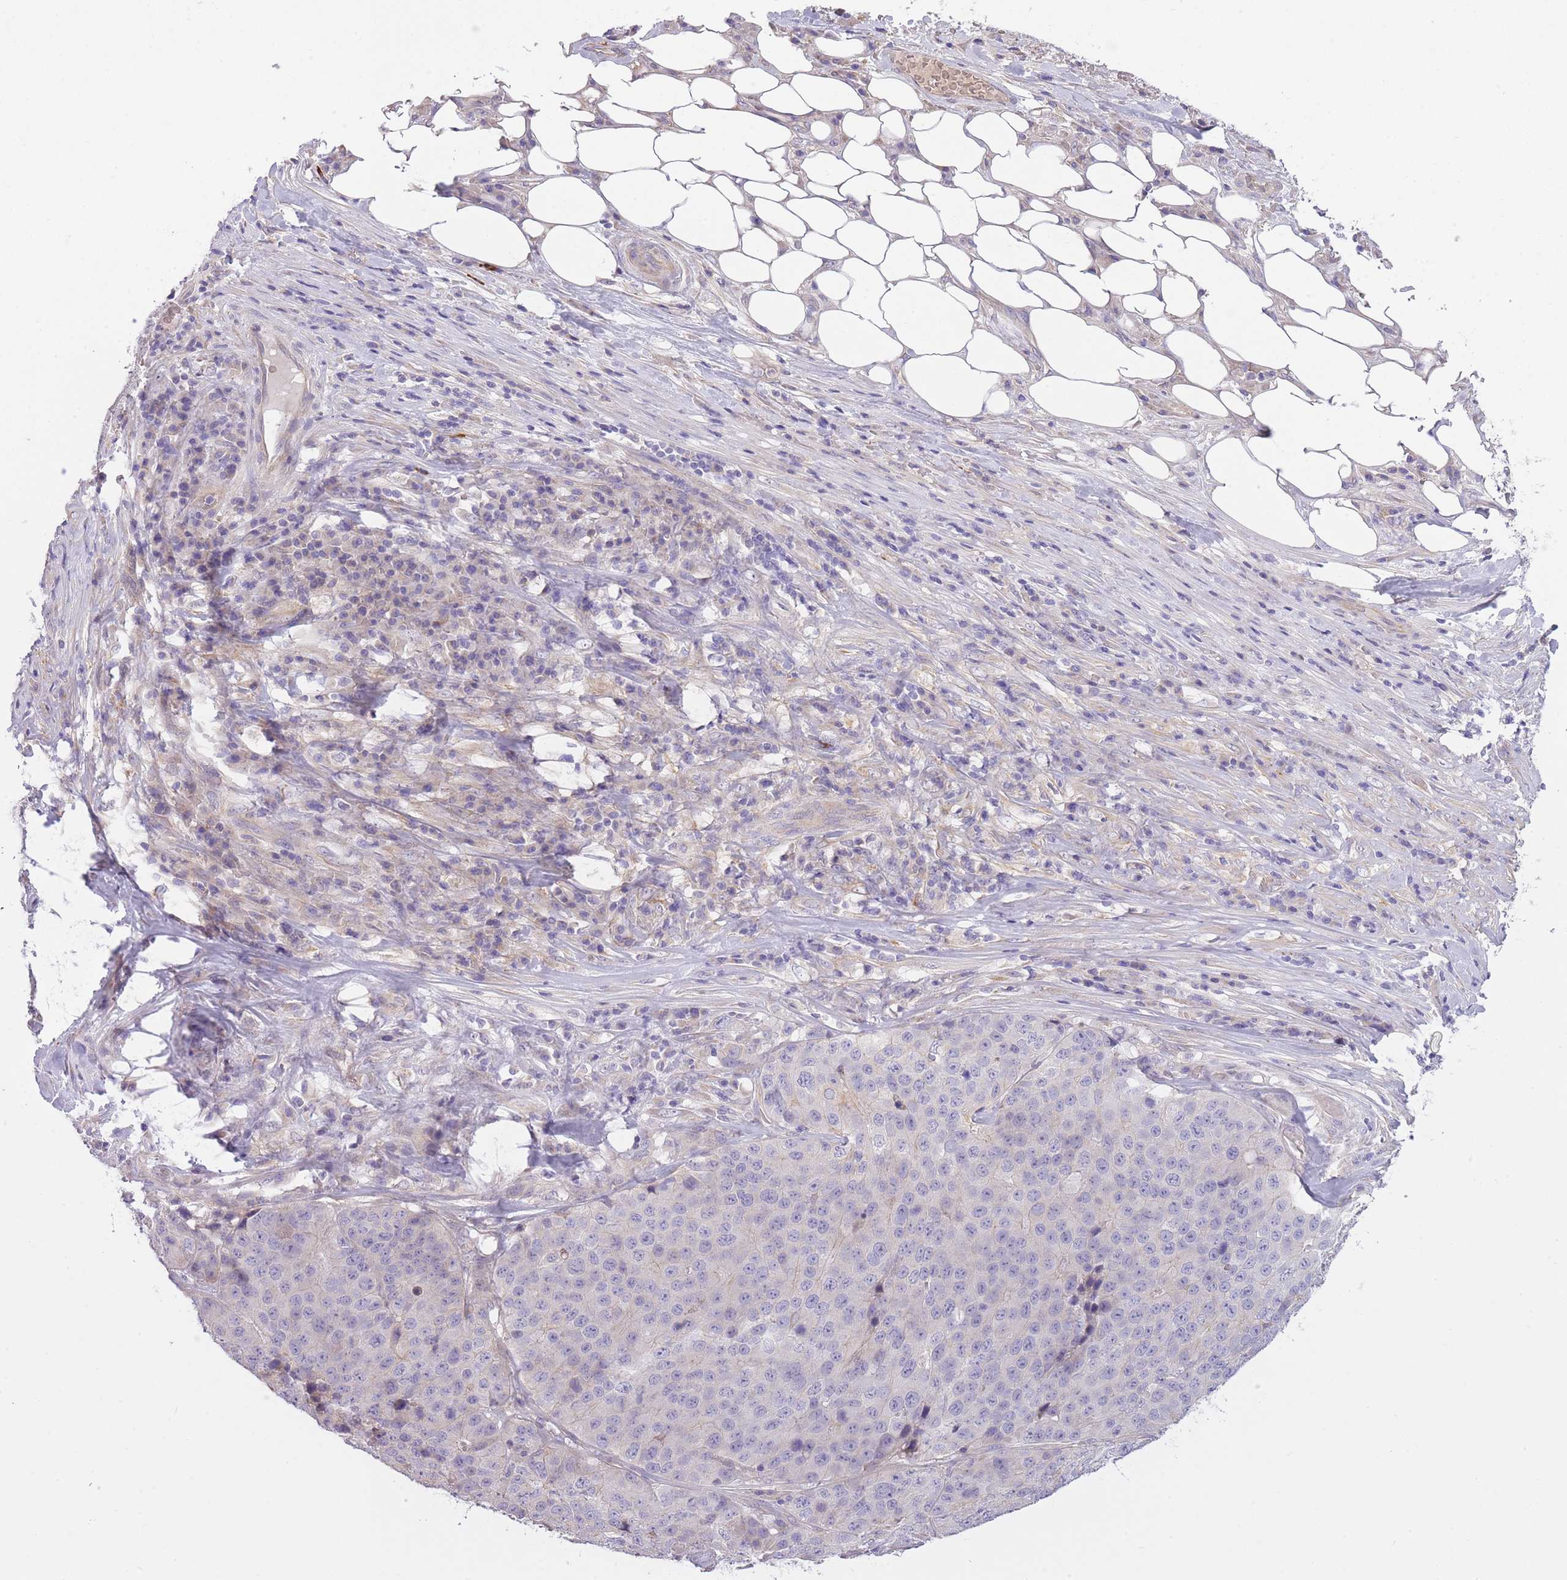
{"staining": {"intensity": "negative", "quantity": "none", "location": "none"}, "tissue": "stomach cancer", "cell_type": "Tumor cells", "image_type": "cancer", "snomed": [{"axis": "morphology", "description": "Adenocarcinoma, NOS"}, {"axis": "topography", "description": "Stomach"}], "caption": "Tumor cells are negative for brown protein staining in stomach adenocarcinoma. Nuclei are stained in blue.", "gene": "REV1", "patient": {"sex": "male", "age": 71}}